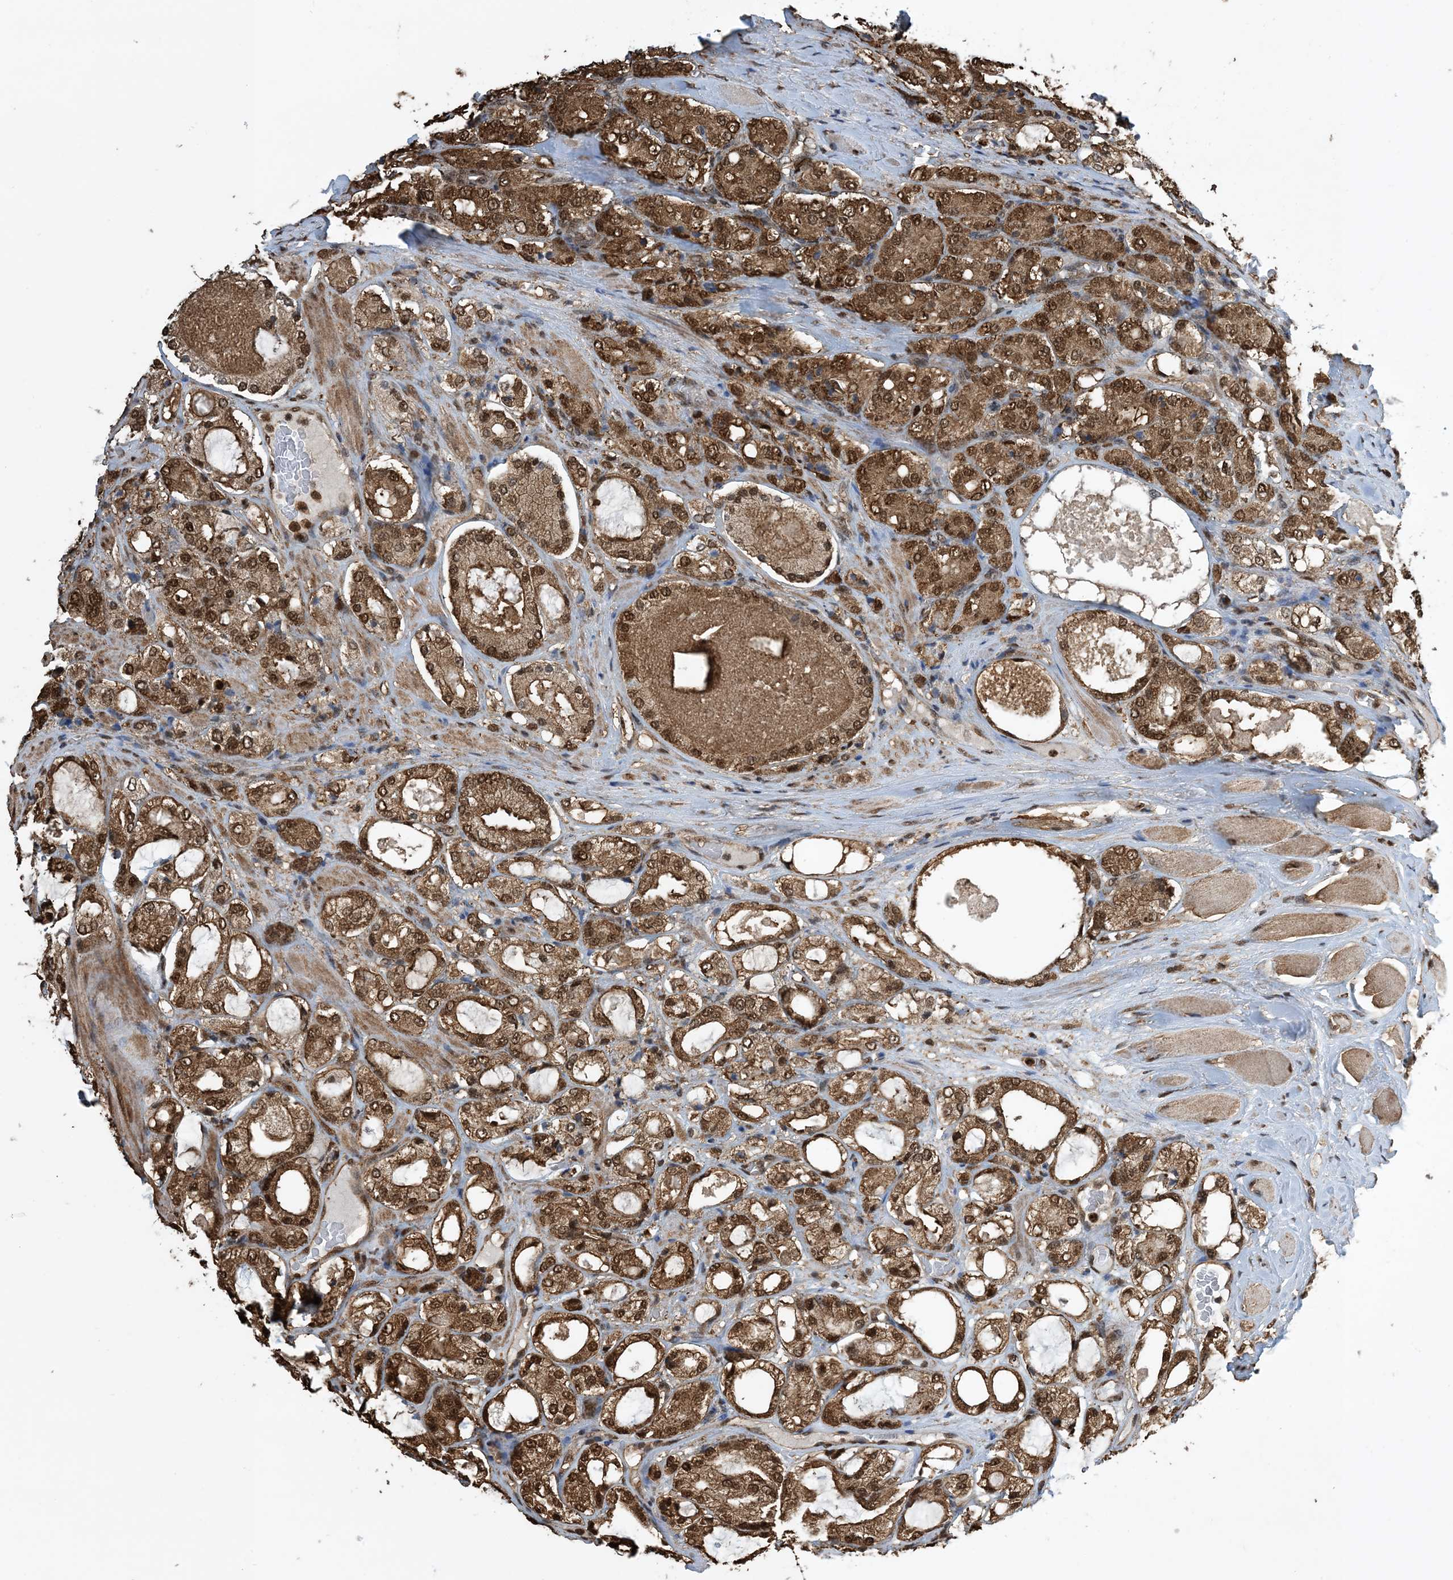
{"staining": {"intensity": "strong", "quantity": ">75%", "location": "cytoplasmic/membranous,nuclear"}, "tissue": "prostate cancer", "cell_type": "Tumor cells", "image_type": "cancer", "snomed": [{"axis": "morphology", "description": "Adenocarcinoma, High grade"}, {"axis": "topography", "description": "Prostate"}], "caption": "Protein staining of prostate cancer (high-grade adenocarcinoma) tissue reveals strong cytoplasmic/membranous and nuclear expression in about >75% of tumor cells. (Stains: DAB (3,3'-diaminobenzidine) in brown, nuclei in blue, Microscopy: brightfield microscopy at high magnification).", "gene": "HSPA1A", "patient": {"sex": "male", "age": 65}}